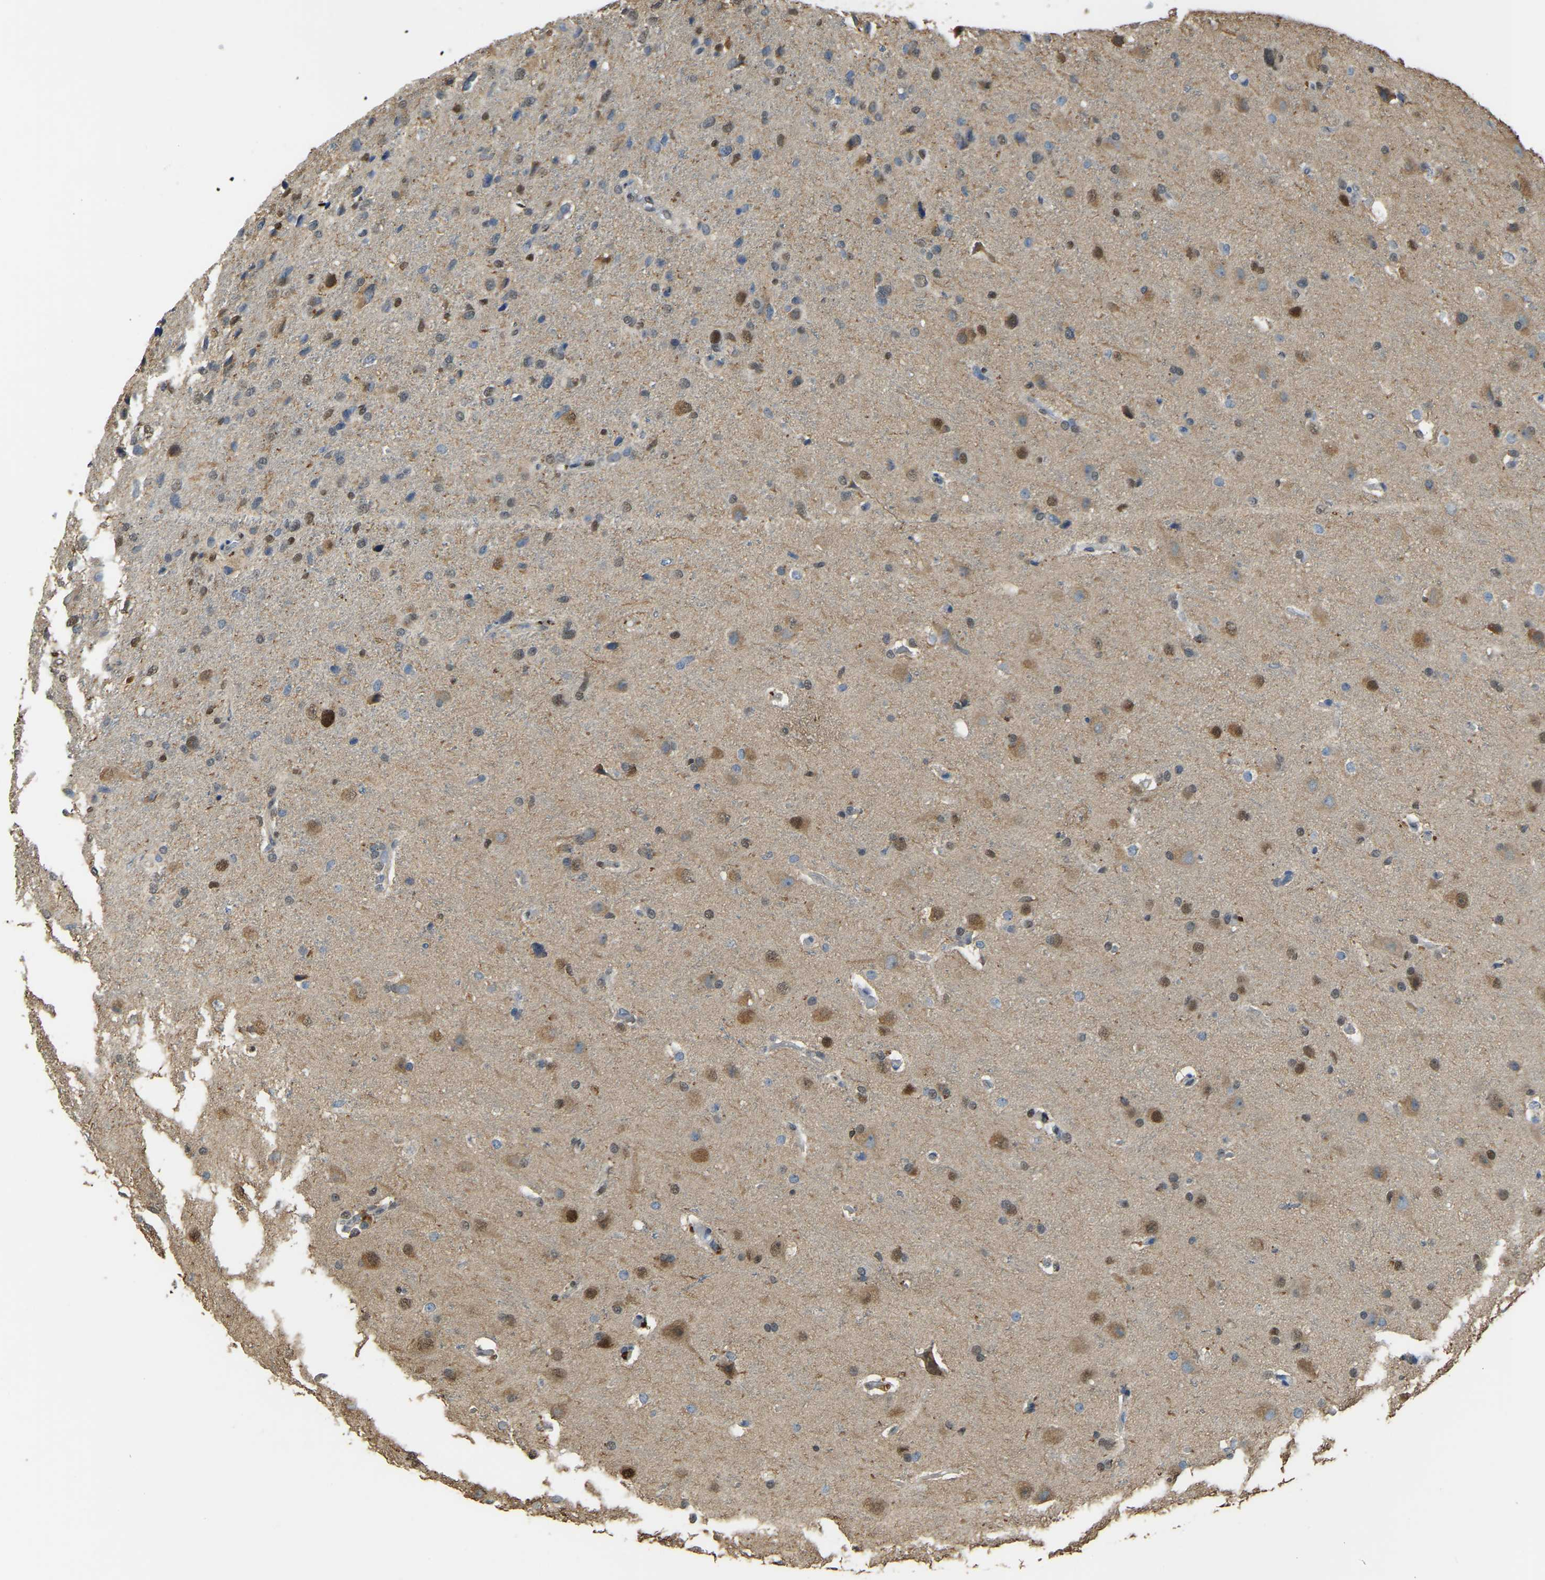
{"staining": {"intensity": "moderate", "quantity": "25%-75%", "location": "cytoplasmic/membranous,nuclear"}, "tissue": "glioma", "cell_type": "Tumor cells", "image_type": "cancer", "snomed": [{"axis": "morphology", "description": "Glioma, malignant, High grade"}, {"axis": "topography", "description": "Brain"}], "caption": "IHC of human malignant glioma (high-grade) demonstrates medium levels of moderate cytoplasmic/membranous and nuclear expression in approximately 25%-75% of tumor cells. (DAB = brown stain, brightfield microscopy at high magnification).", "gene": "NANS", "patient": {"sex": "female", "age": 58}}